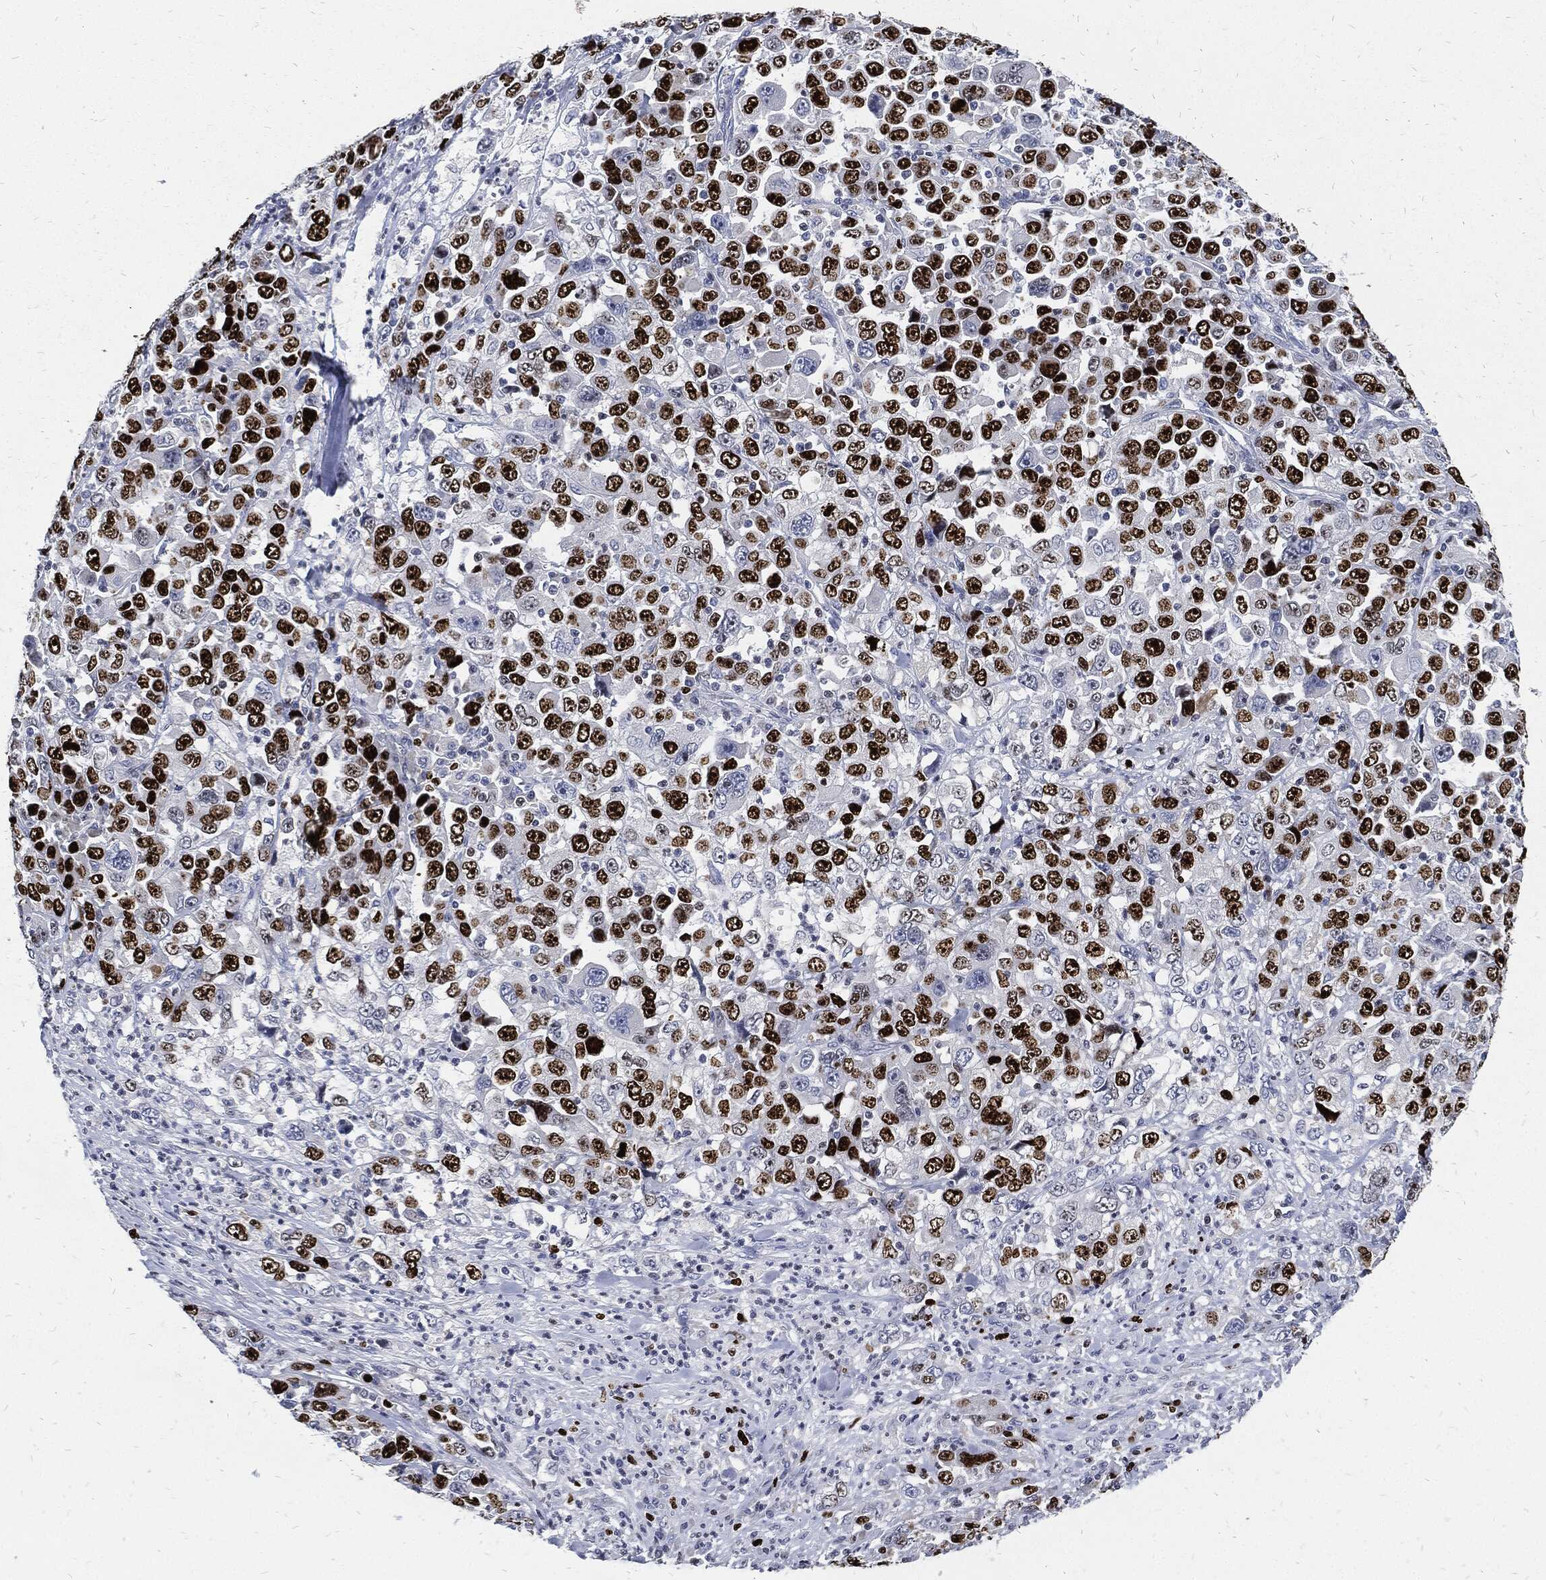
{"staining": {"intensity": "strong", "quantity": ">75%", "location": "nuclear"}, "tissue": "stomach cancer", "cell_type": "Tumor cells", "image_type": "cancer", "snomed": [{"axis": "morphology", "description": "Normal tissue, NOS"}, {"axis": "morphology", "description": "Adenocarcinoma, NOS"}, {"axis": "topography", "description": "Stomach, upper"}, {"axis": "topography", "description": "Stomach"}], "caption": "Stomach cancer stained with a protein marker demonstrates strong staining in tumor cells.", "gene": "MKI67", "patient": {"sex": "male", "age": 59}}